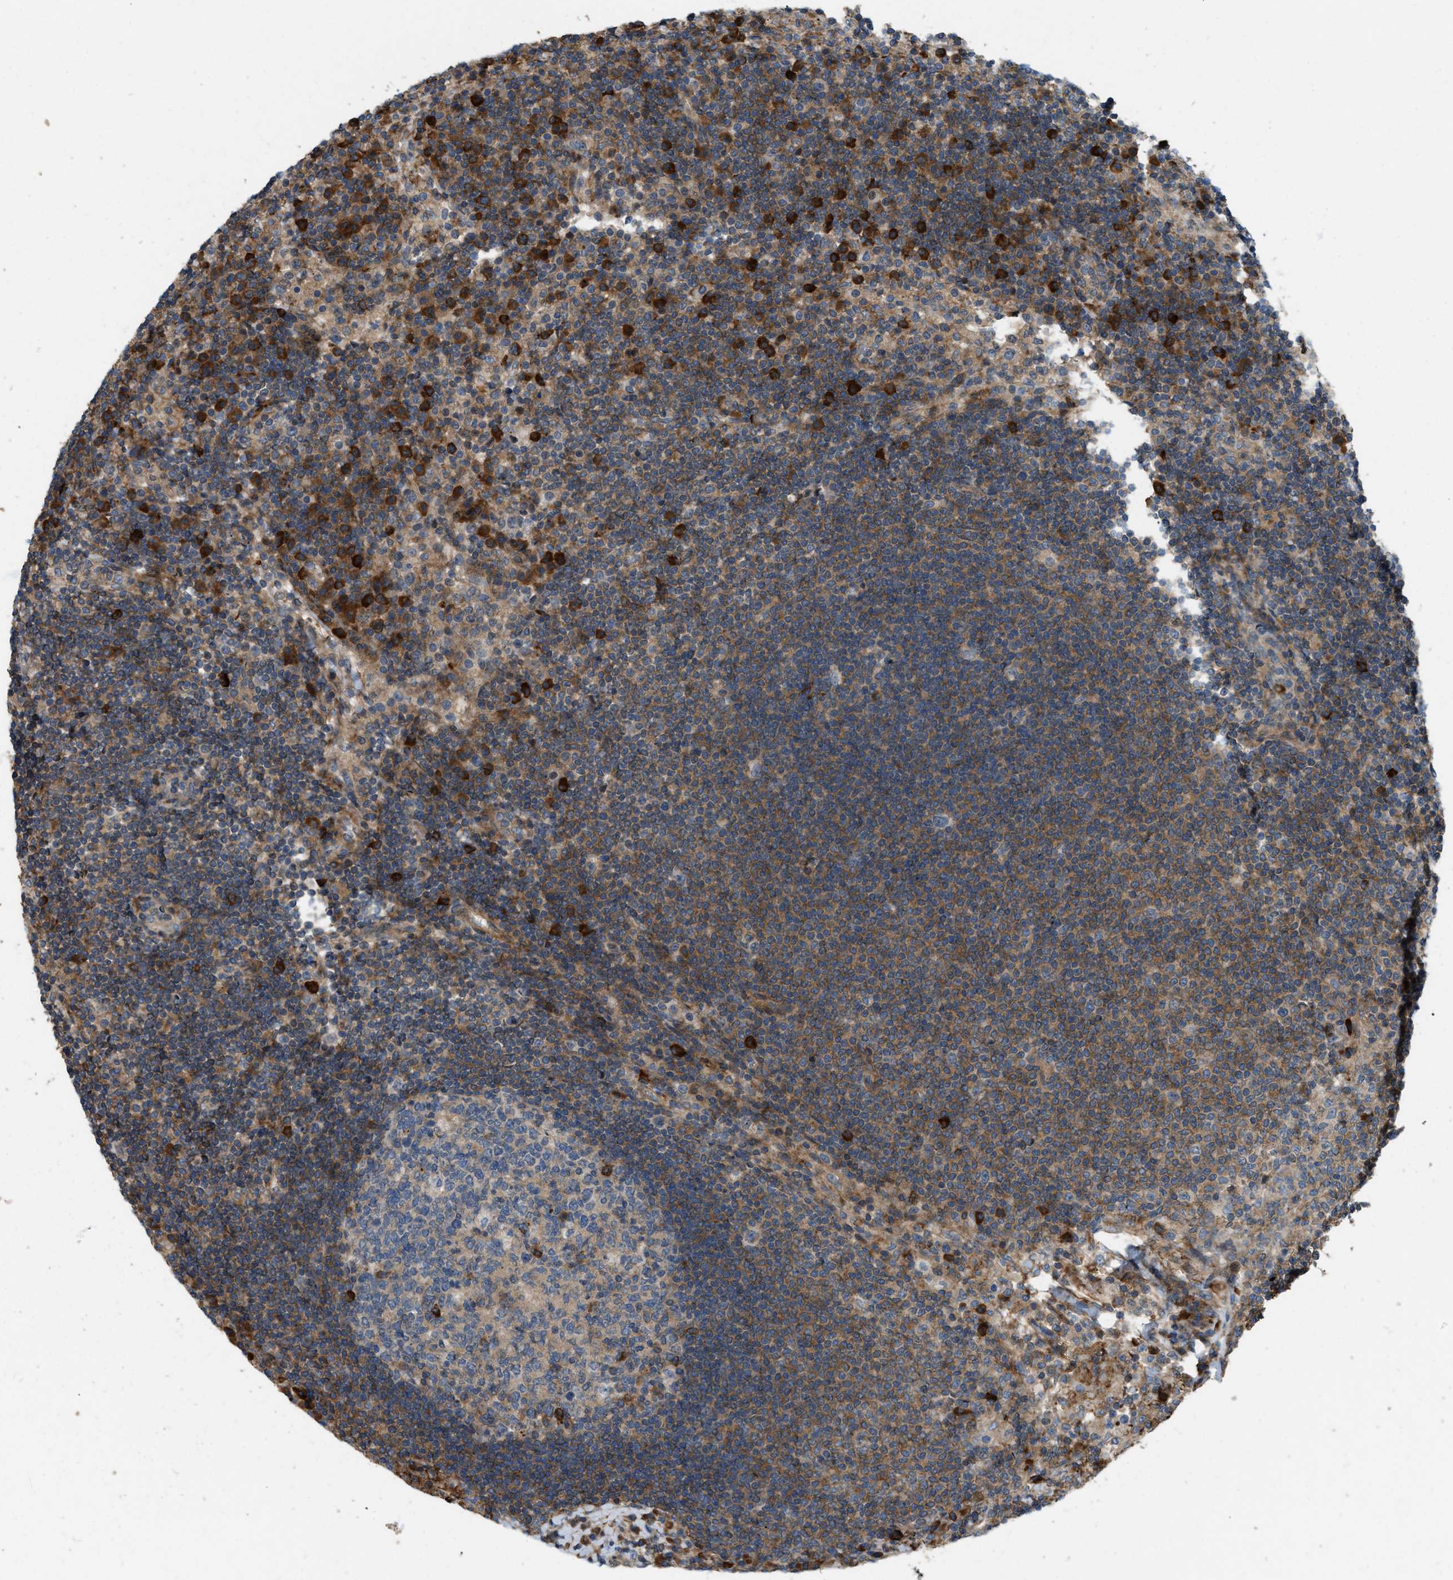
{"staining": {"intensity": "strong", "quantity": "<25%", "location": "cytoplasmic/membranous"}, "tissue": "lymph node", "cell_type": "Germinal center cells", "image_type": "normal", "snomed": [{"axis": "morphology", "description": "Normal tissue, NOS"}, {"axis": "topography", "description": "Lymph node"}], "caption": "Immunohistochemistry (DAB) staining of normal human lymph node reveals strong cytoplasmic/membranous protein staining in approximately <25% of germinal center cells. (DAB (3,3'-diaminobenzidine) IHC with brightfield microscopy, high magnification).", "gene": "BTN3A2", "patient": {"sex": "female", "age": 53}}